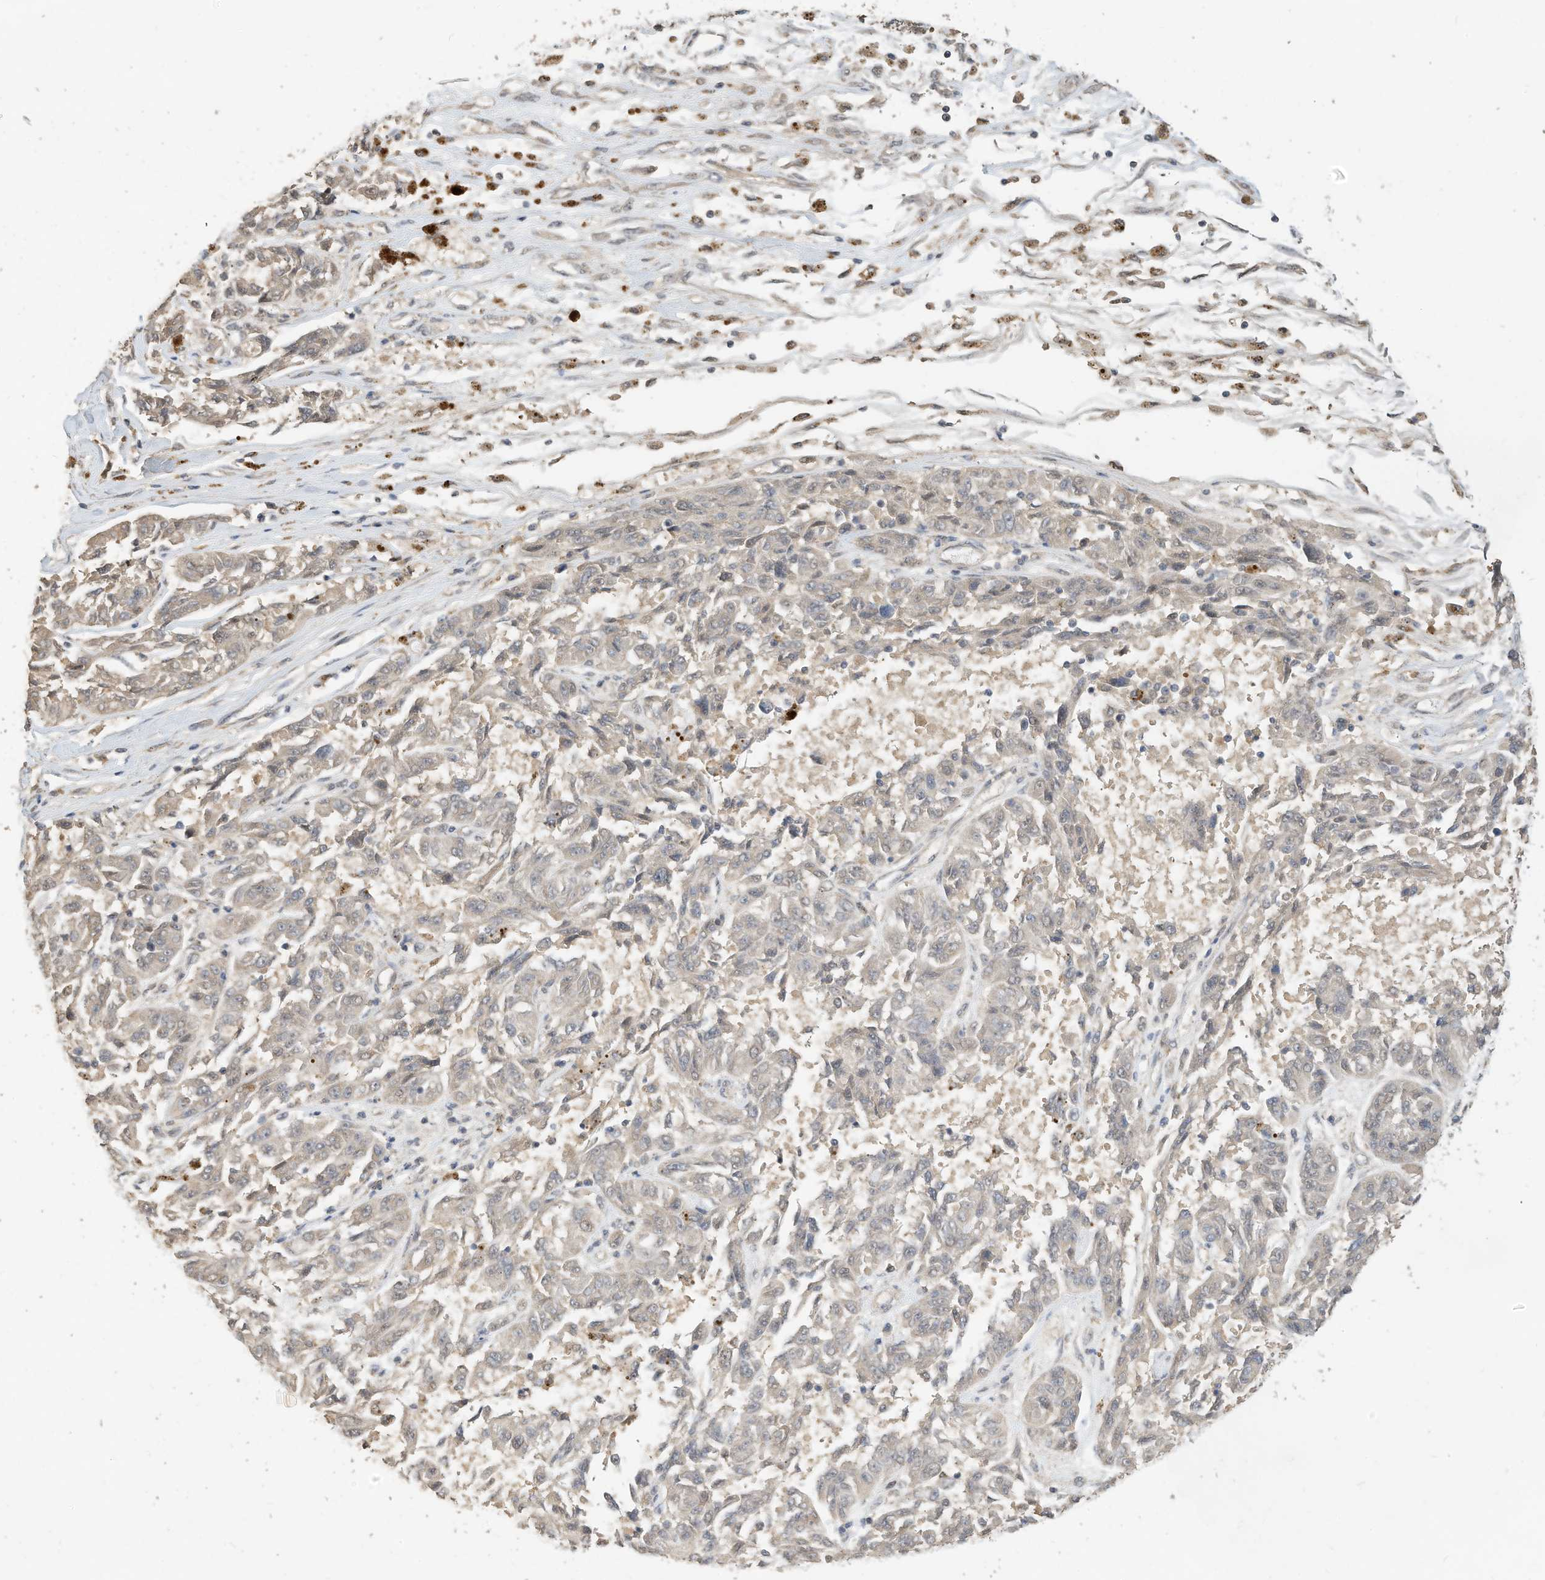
{"staining": {"intensity": "weak", "quantity": "25%-75%", "location": "cytoplasmic/membranous"}, "tissue": "melanoma", "cell_type": "Tumor cells", "image_type": "cancer", "snomed": [{"axis": "morphology", "description": "Malignant melanoma, NOS"}, {"axis": "topography", "description": "Skin"}], "caption": "Tumor cells show low levels of weak cytoplasmic/membranous staining in approximately 25%-75% of cells in melanoma.", "gene": "OFD1", "patient": {"sex": "male", "age": 53}}